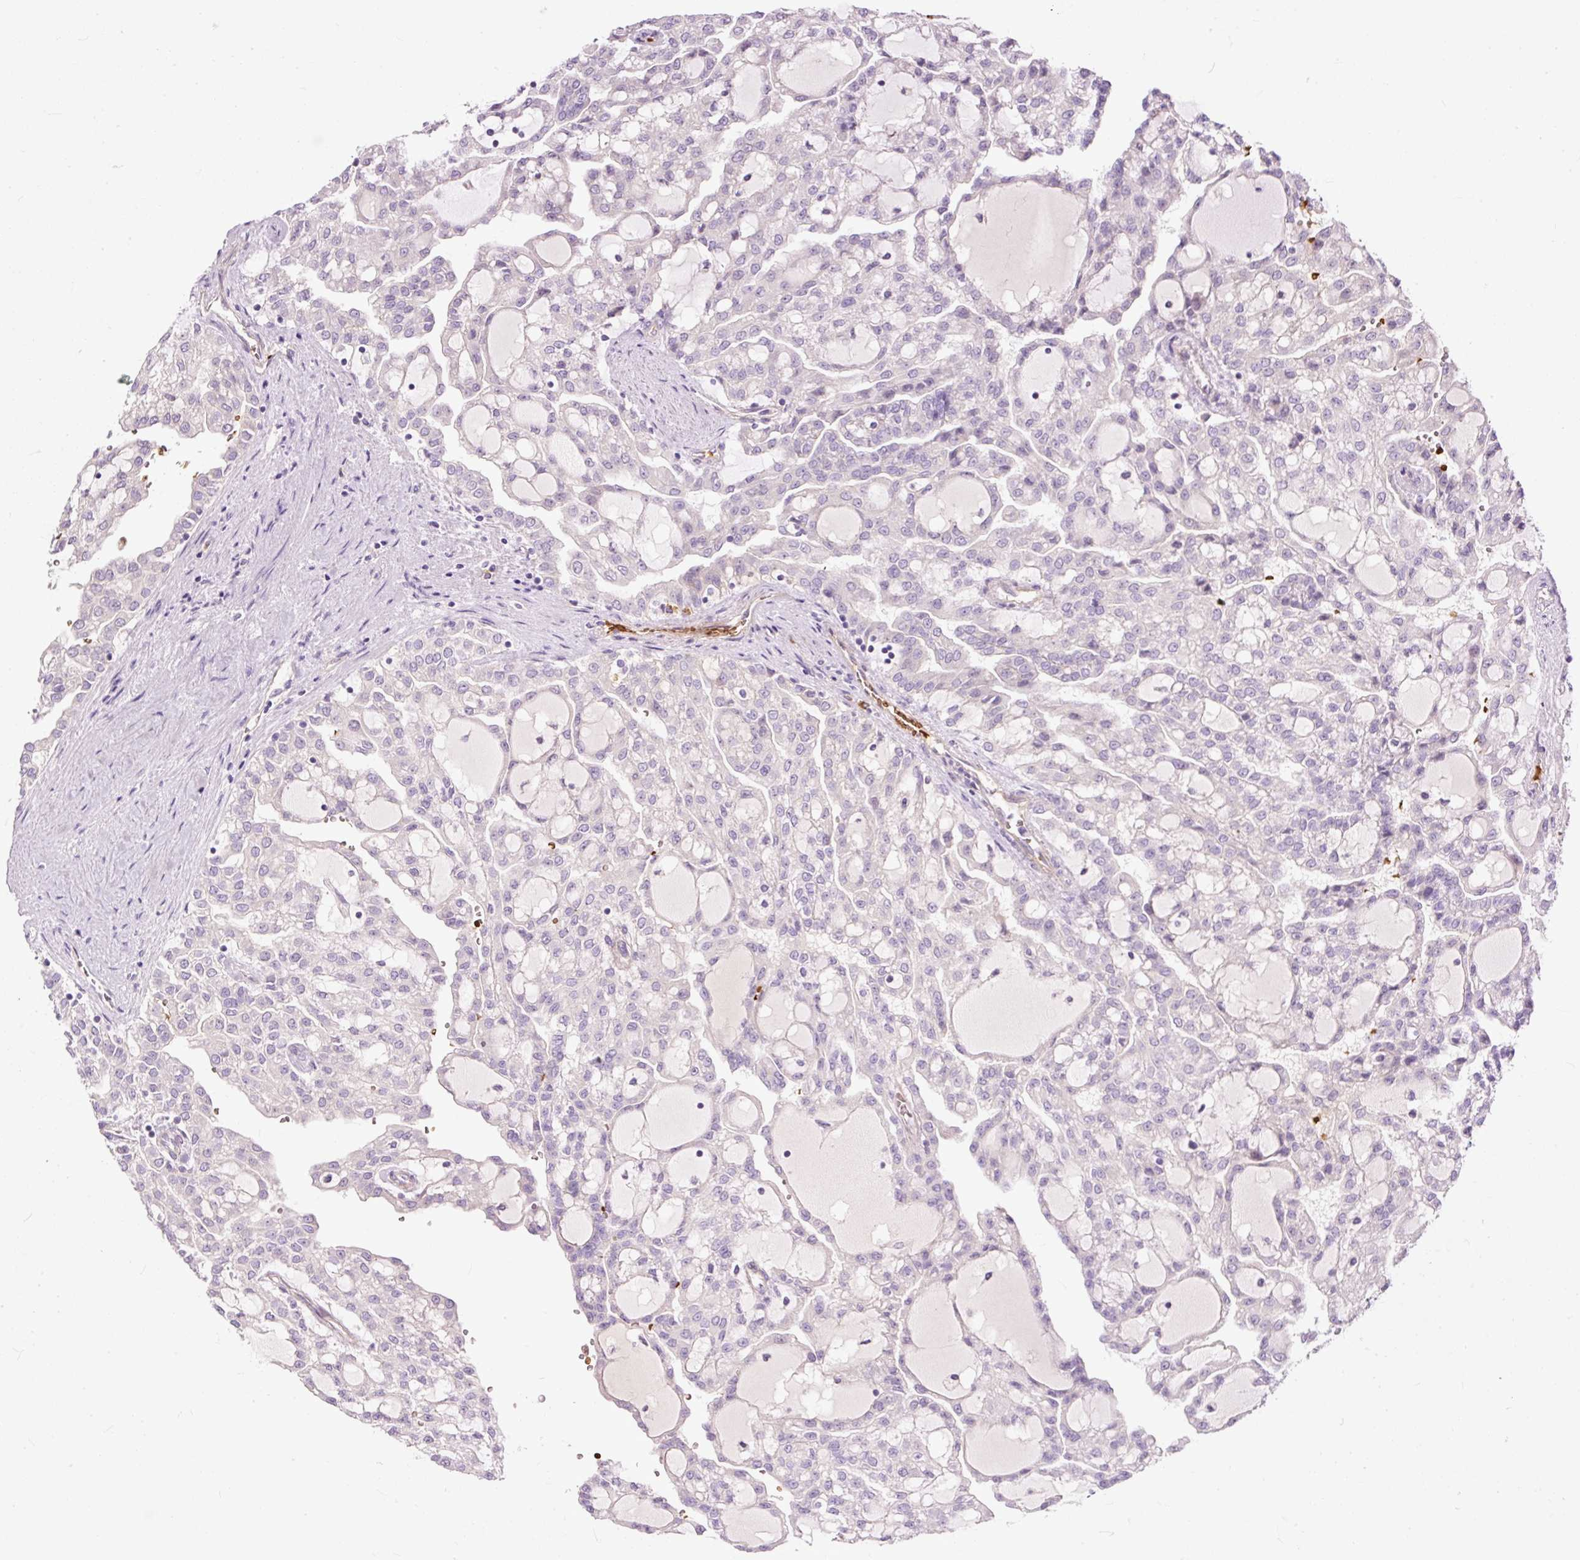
{"staining": {"intensity": "negative", "quantity": "none", "location": "none"}, "tissue": "renal cancer", "cell_type": "Tumor cells", "image_type": "cancer", "snomed": [{"axis": "morphology", "description": "Adenocarcinoma, NOS"}, {"axis": "topography", "description": "Kidney"}], "caption": "Immunohistochemistry (IHC) micrograph of renal adenocarcinoma stained for a protein (brown), which displays no expression in tumor cells.", "gene": "USHBP1", "patient": {"sex": "male", "age": 63}}